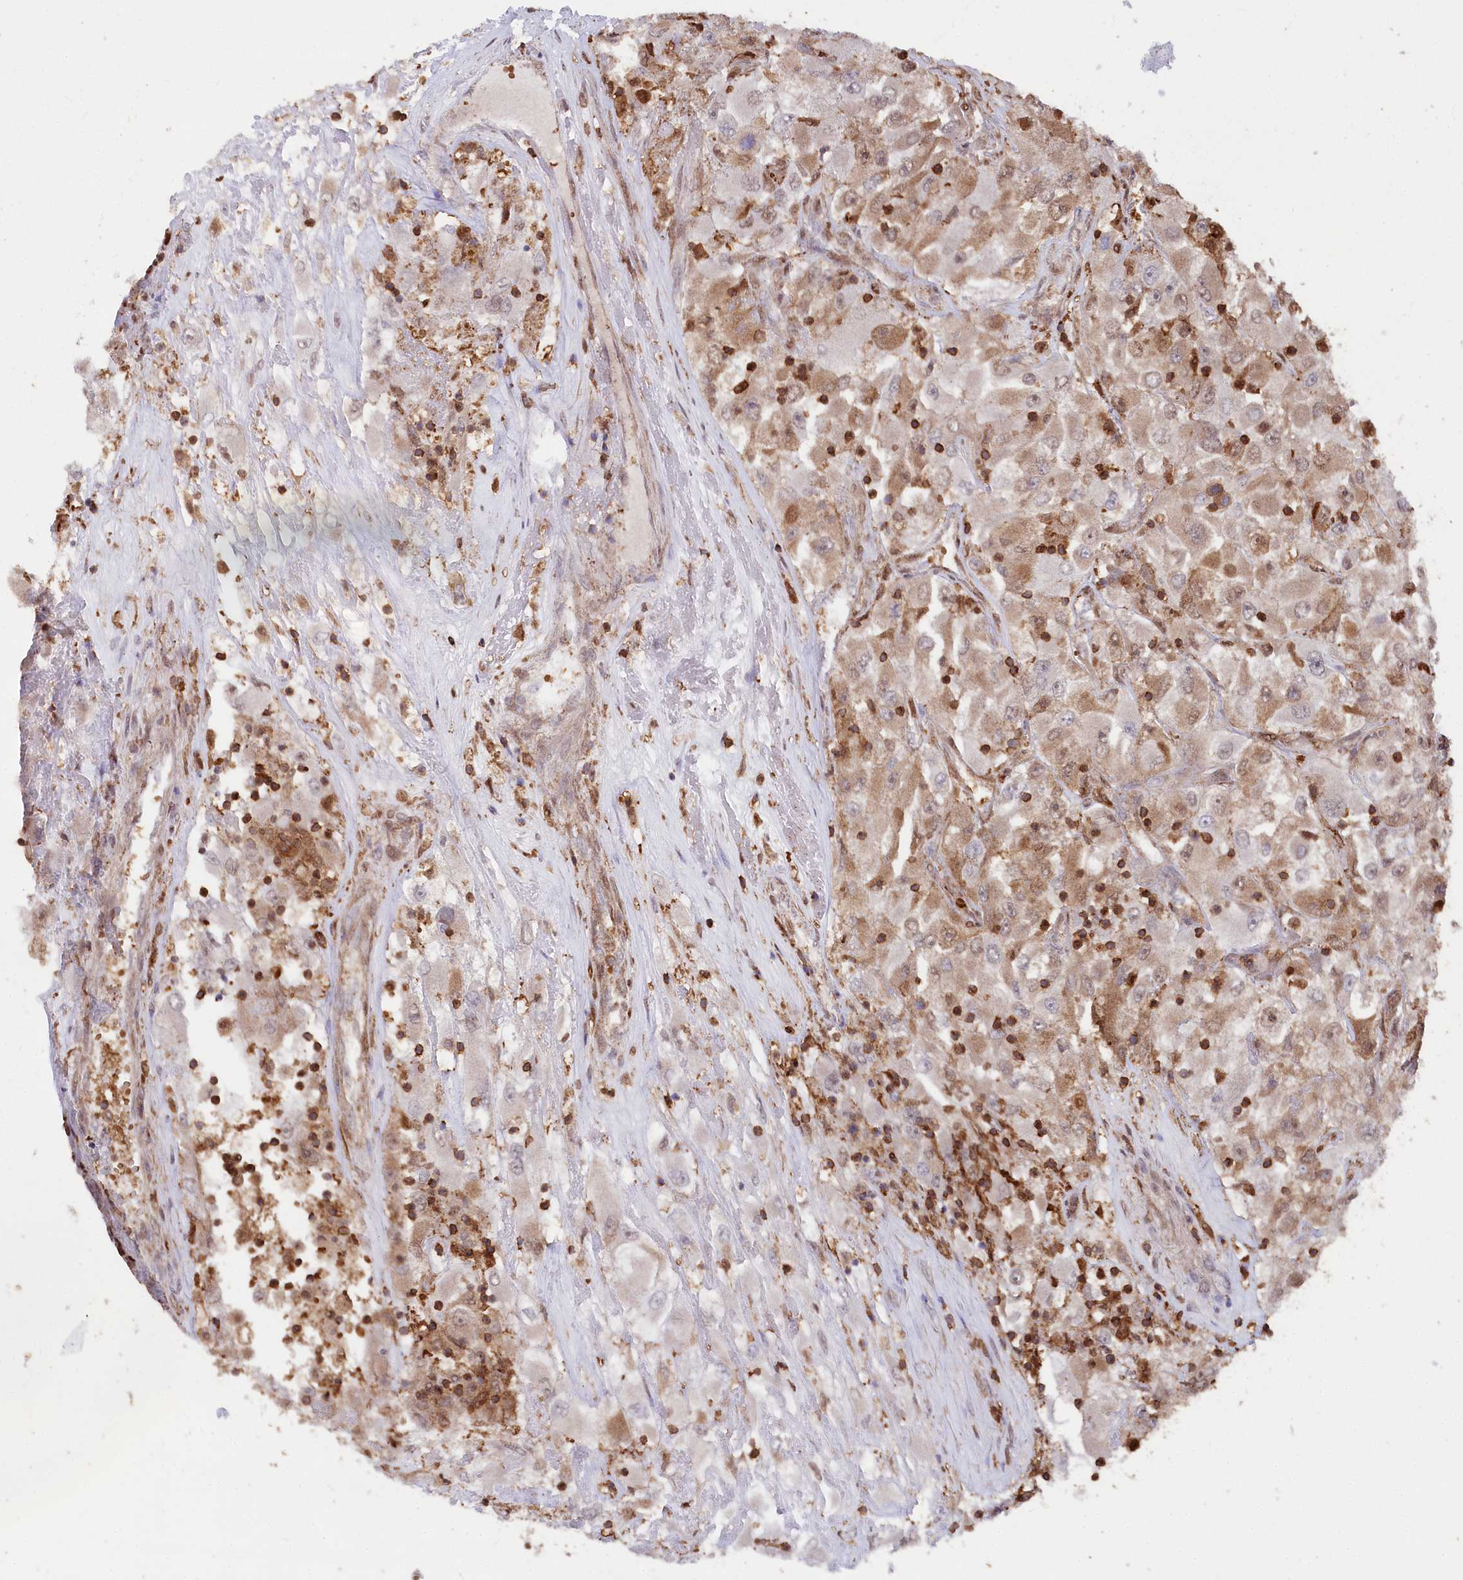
{"staining": {"intensity": "weak", "quantity": "25%-75%", "location": "cytoplasmic/membranous"}, "tissue": "renal cancer", "cell_type": "Tumor cells", "image_type": "cancer", "snomed": [{"axis": "morphology", "description": "Adenocarcinoma, NOS"}, {"axis": "topography", "description": "Kidney"}], "caption": "Immunohistochemical staining of renal cancer demonstrates low levels of weak cytoplasmic/membranous protein expression in about 25%-75% of tumor cells.", "gene": "LSG1", "patient": {"sex": "female", "age": 52}}